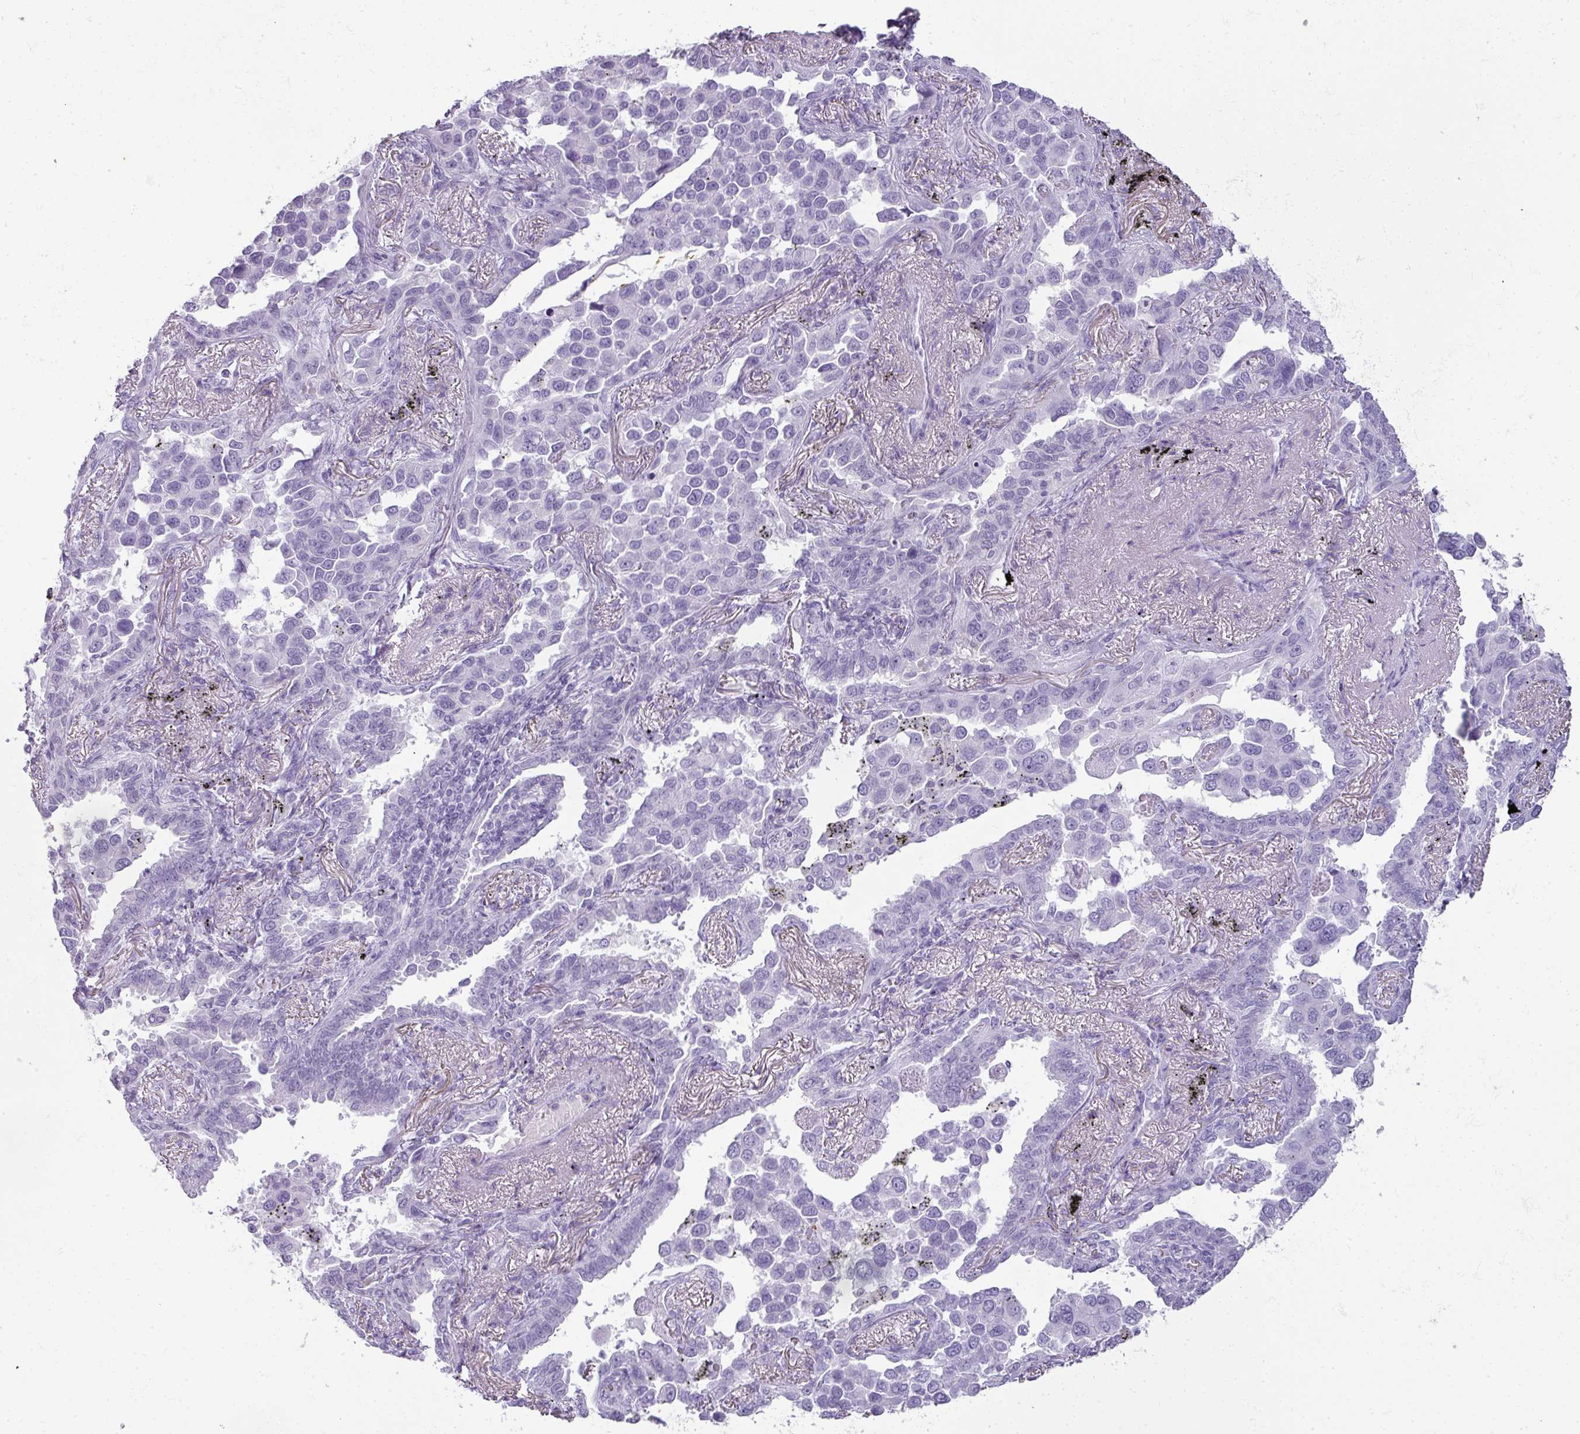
{"staining": {"intensity": "negative", "quantity": "none", "location": "none"}, "tissue": "lung cancer", "cell_type": "Tumor cells", "image_type": "cancer", "snomed": [{"axis": "morphology", "description": "Adenocarcinoma, NOS"}, {"axis": "topography", "description": "Lung"}], "caption": "This is an immunohistochemistry (IHC) photomicrograph of lung cancer (adenocarcinoma). There is no staining in tumor cells.", "gene": "RBMY1F", "patient": {"sex": "male", "age": 67}}